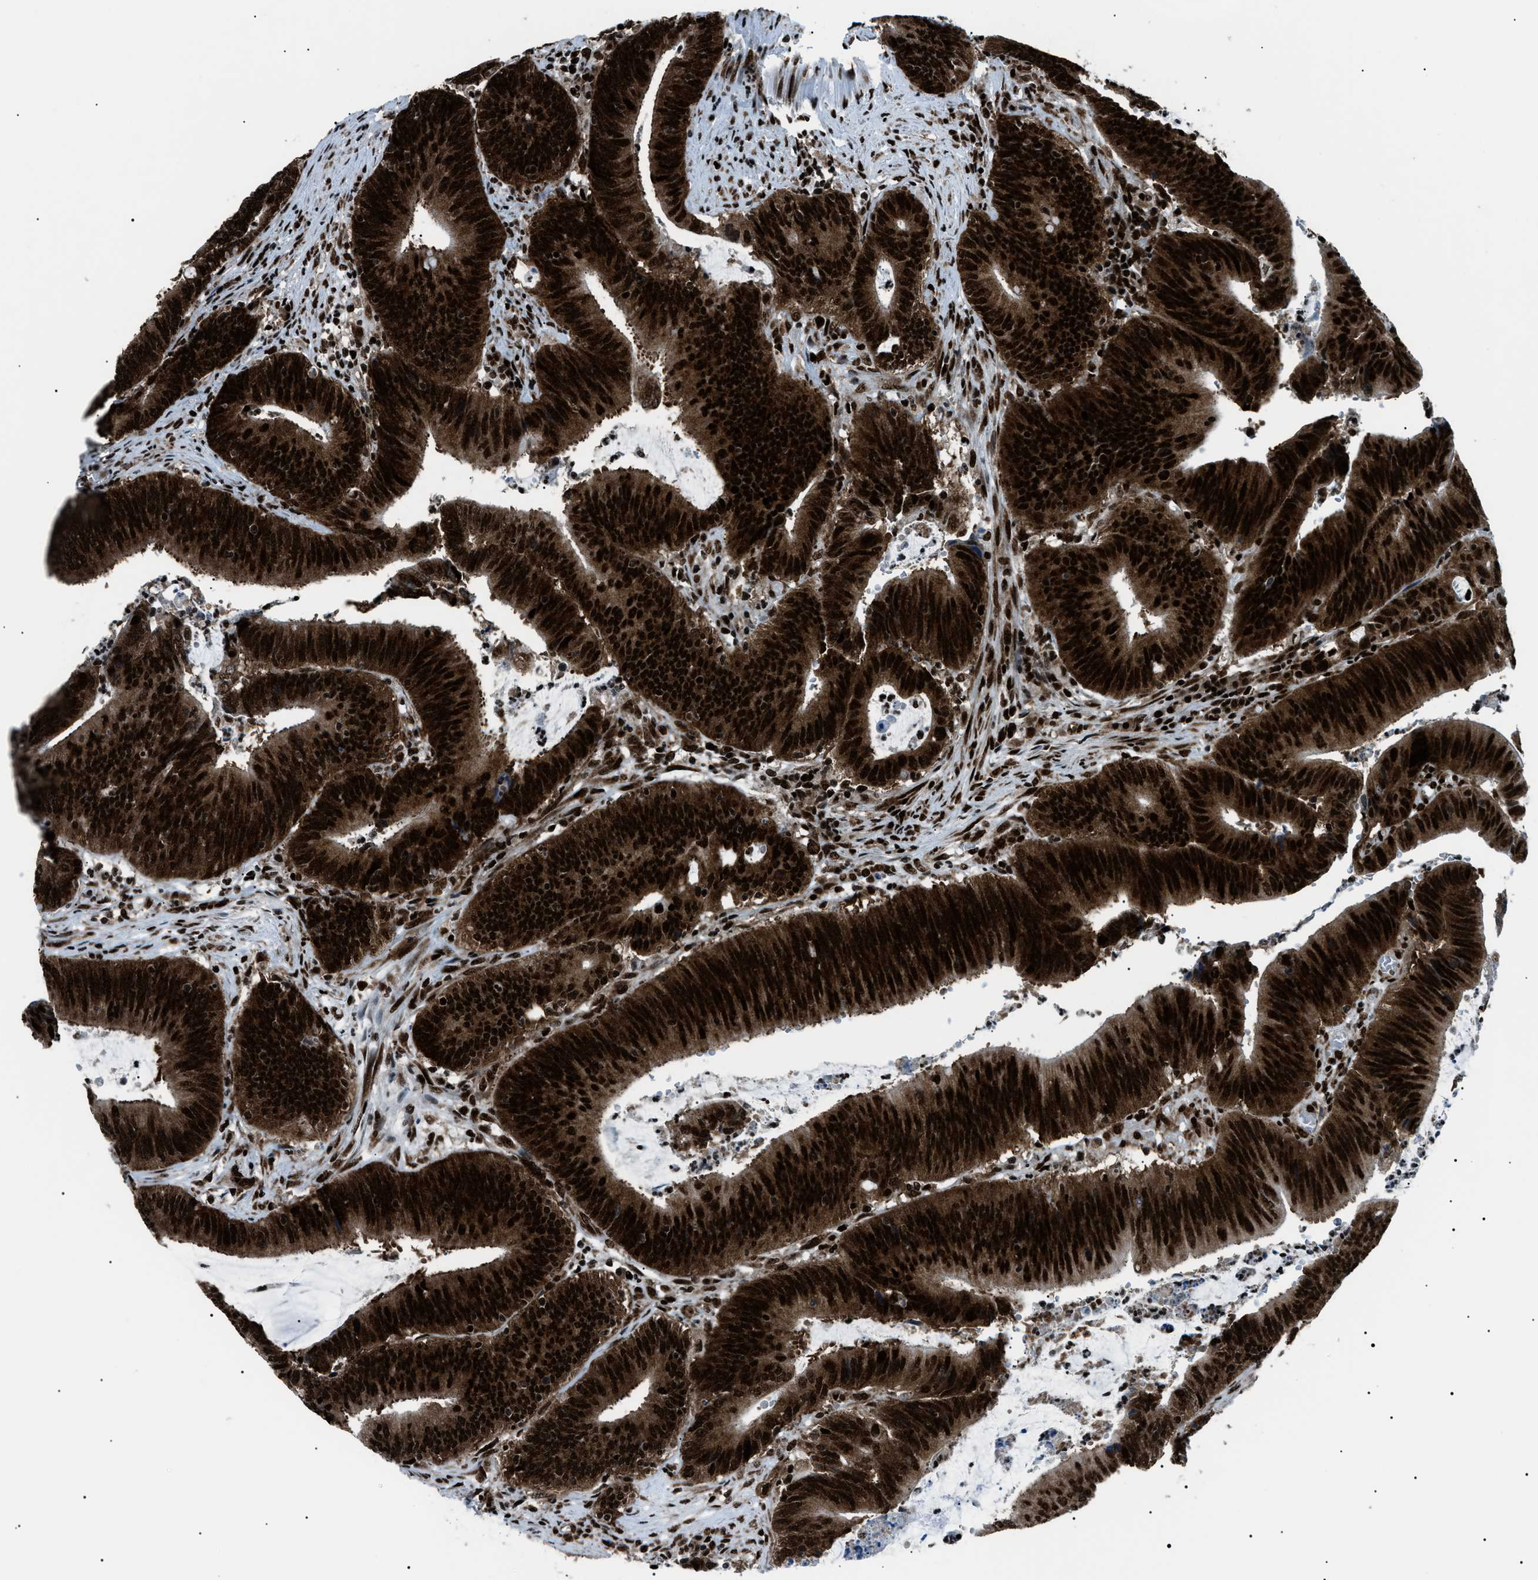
{"staining": {"intensity": "strong", "quantity": ">75%", "location": "cytoplasmic/membranous,nuclear"}, "tissue": "colorectal cancer", "cell_type": "Tumor cells", "image_type": "cancer", "snomed": [{"axis": "morphology", "description": "Normal tissue, NOS"}, {"axis": "morphology", "description": "Adenocarcinoma, NOS"}, {"axis": "topography", "description": "Rectum"}], "caption": "Immunohistochemistry histopathology image of neoplastic tissue: colorectal cancer stained using immunohistochemistry (IHC) exhibits high levels of strong protein expression localized specifically in the cytoplasmic/membranous and nuclear of tumor cells, appearing as a cytoplasmic/membranous and nuclear brown color.", "gene": "HNRNPK", "patient": {"sex": "female", "age": 66}}